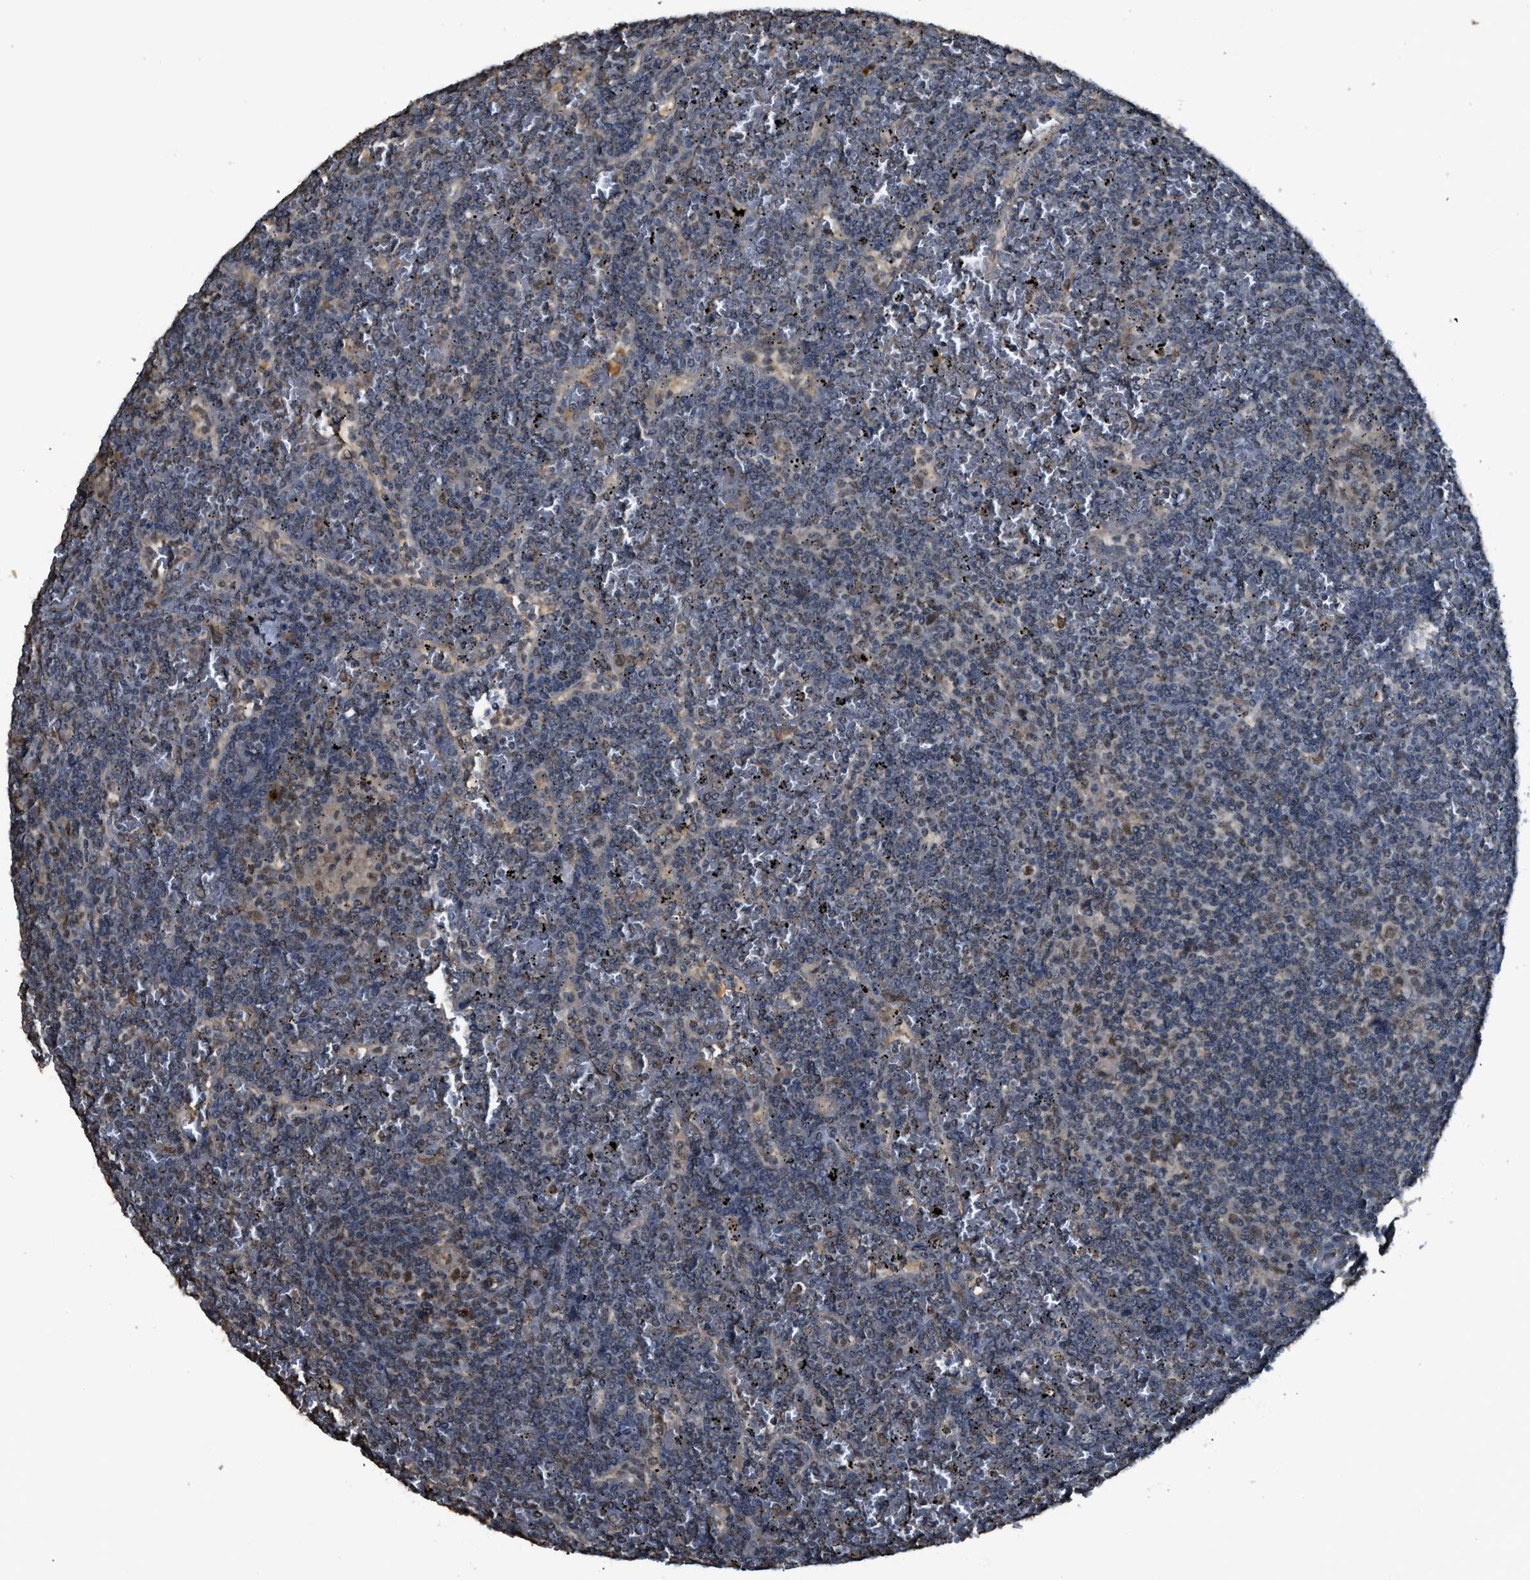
{"staining": {"intensity": "moderate", "quantity": "<25%", "location": "nuclear"}, "tissue": "lymphoma", "cell_type": "Tumor cells", "image_type": "cancer", "snomed": [{"axis": "morphology", "description": "Malignant lymphoma, non-Hodgkin's type, Low grade"}, {"axis": "topography", "description": "Spleen"}], "caption": "This micrograph exhibits low-grade malignant lymphoma, non-Hodgkin's type stained with immunohistochemistry (IHC) to label a protein in brown. The nuclear of tumor cells show moderate positivity for the protein. Nuclei are counter-stained blue.", "gene": "IPO7", "patient": {"sex": "female", "age": 19}}